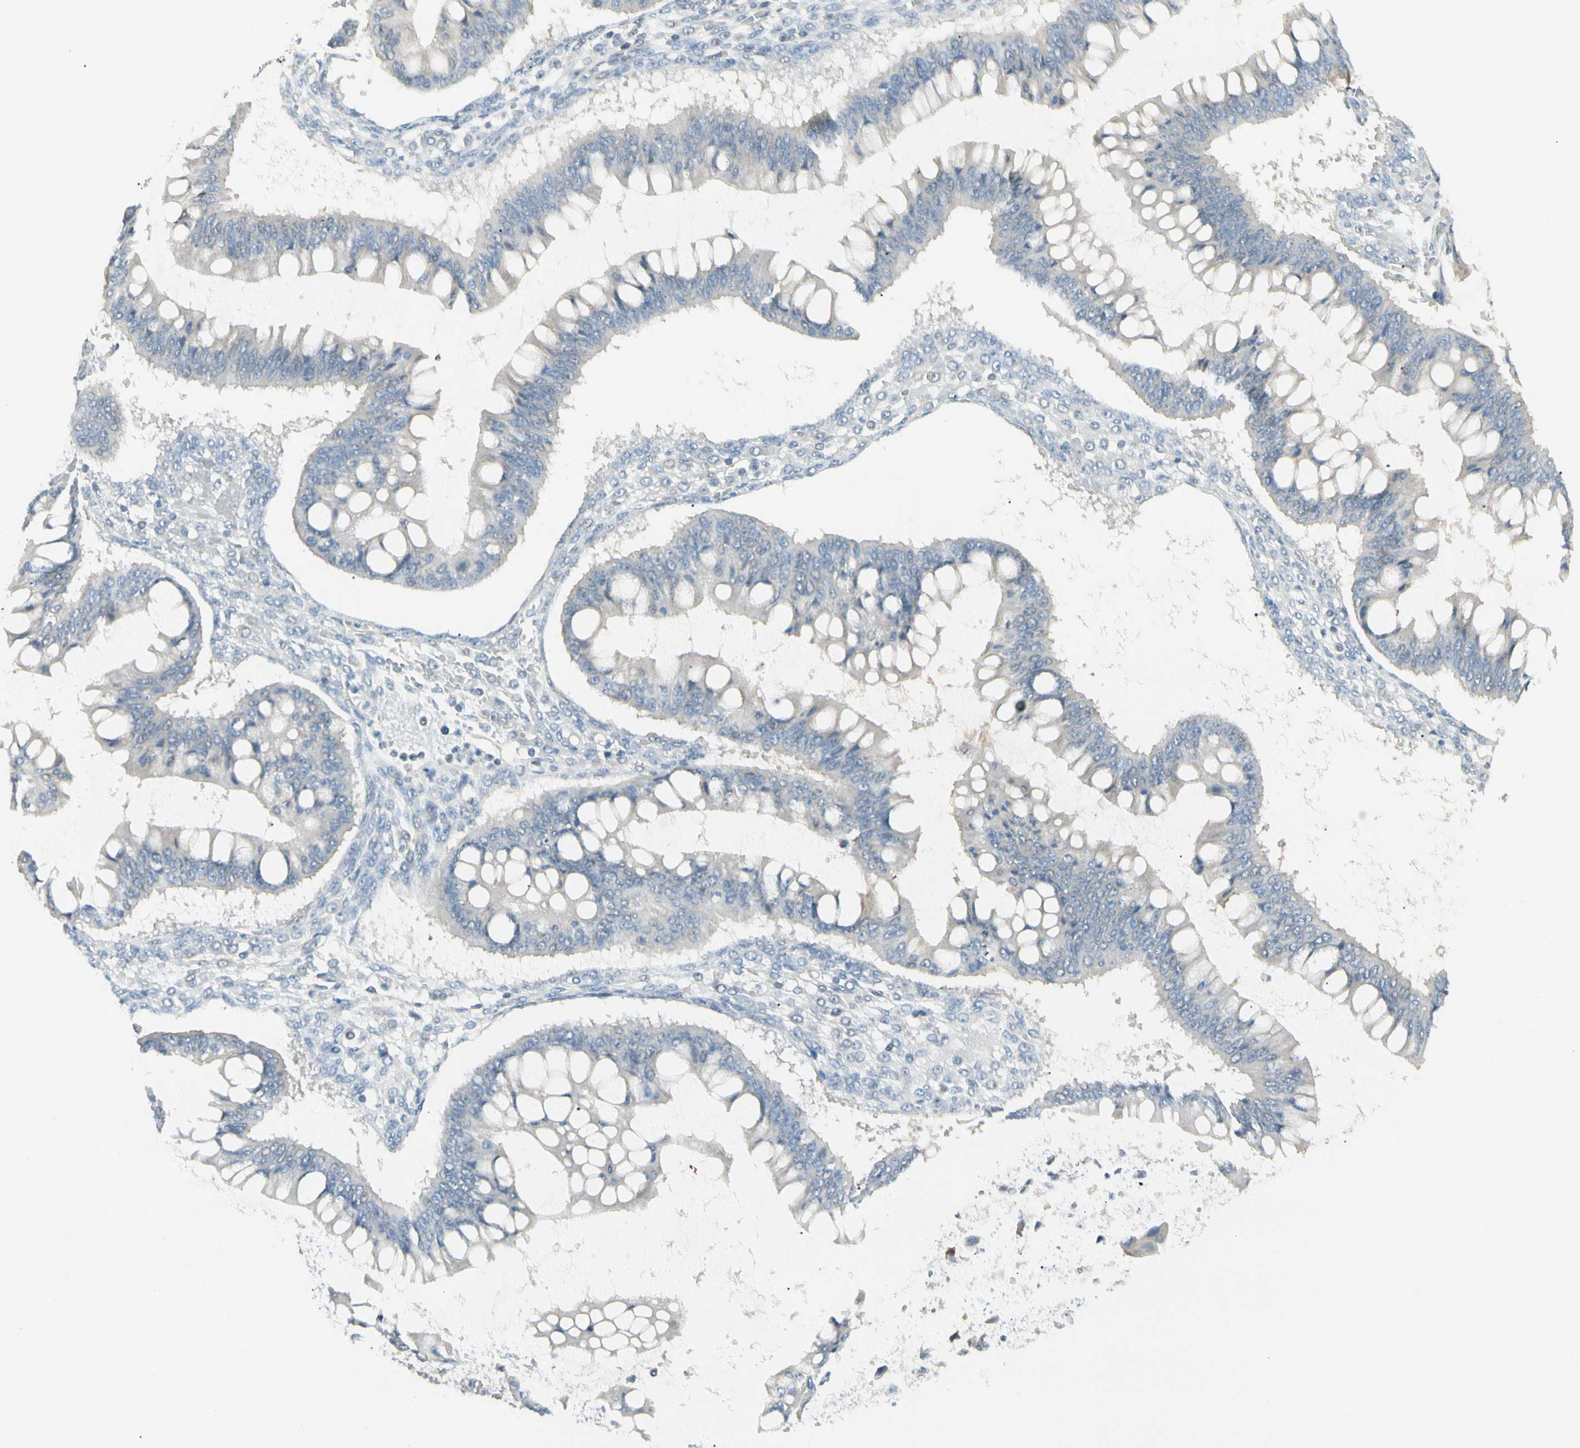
{"staining": {"intensity": "negative", "quantity": "none", "location": "none"}, "tissue": "ovarian cancer", "cell_type": "Tumor cells", "image_type": "cancer", "snomed": [{"axis": "morphology", "description": "Cystadenocarcinoma, mucinous, NOS"}, {"axis": "topography", "description": "Ovary"}], "caption": "Immunohistochemistry photomicrograph of ovarian cancer stained for a protein (brown), which shows no staining in tumor cells.", "gene": "ALDH18A1", "patient": {"sex": "female", "age": 73}}